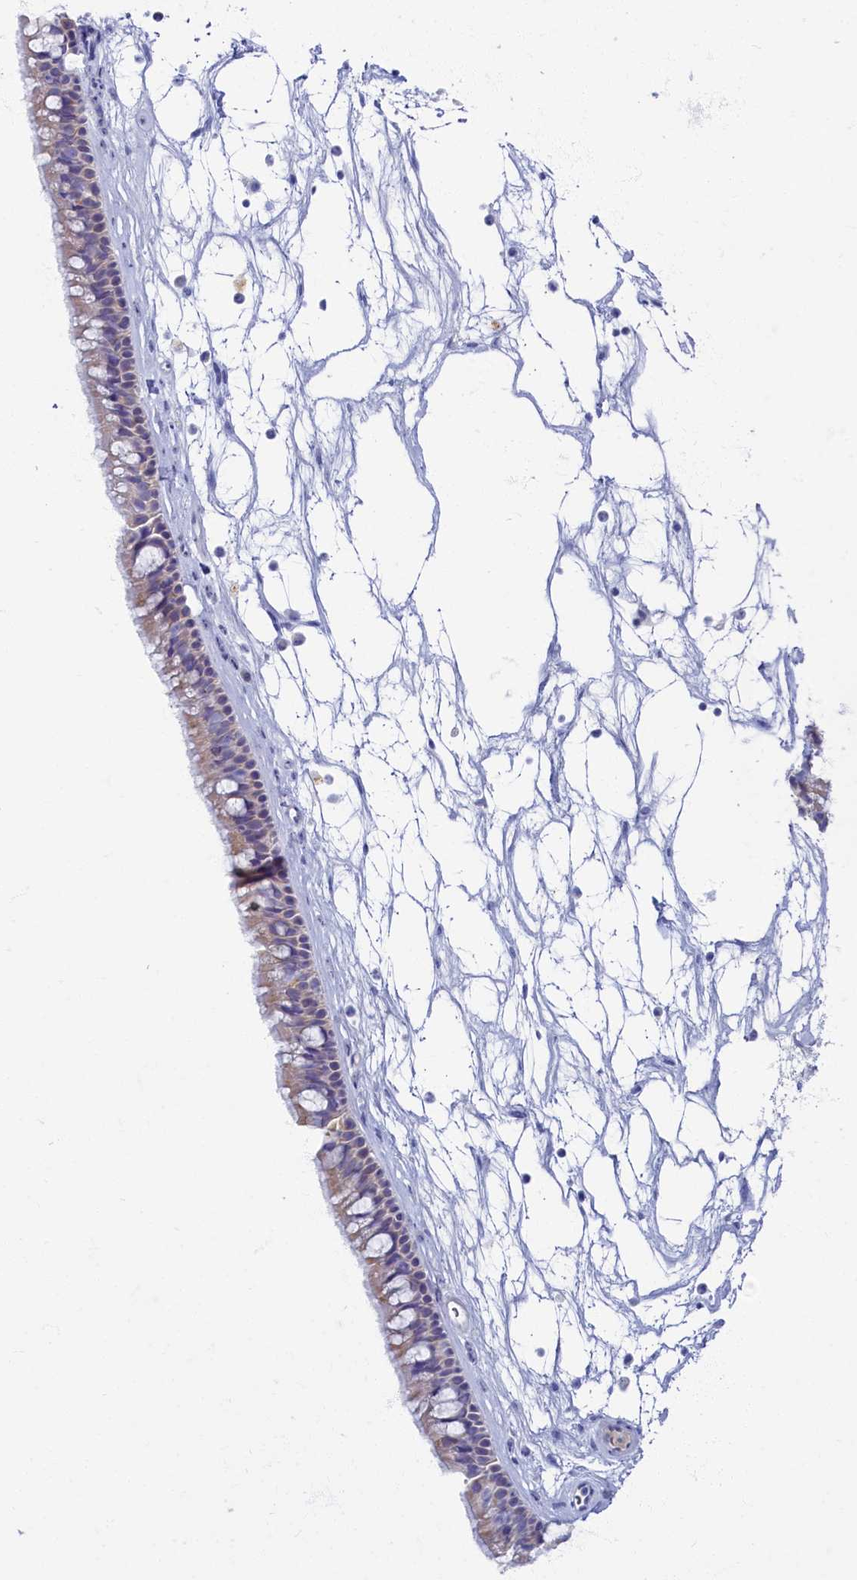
{"staining": {"intensity": "negative", "quantity": "none", "location": "none"}, "tissue": "nasopharynx", "cell_type": "Respiratory epithelial cells", "image_type": "normal", "snomed": [{"axis": "morphology", "description": "Normal tissue, NOS"}, {"axis": "topography", "description": "Nasopharynx"}], "caption": "This is an immunohistochemistry (IHC) photomicrograph of benign nasopharynx. There is no staining in respiratory epithelial cells.", "gene": "OCIAD2", "patient": {"sex": "male", "age": 64}}